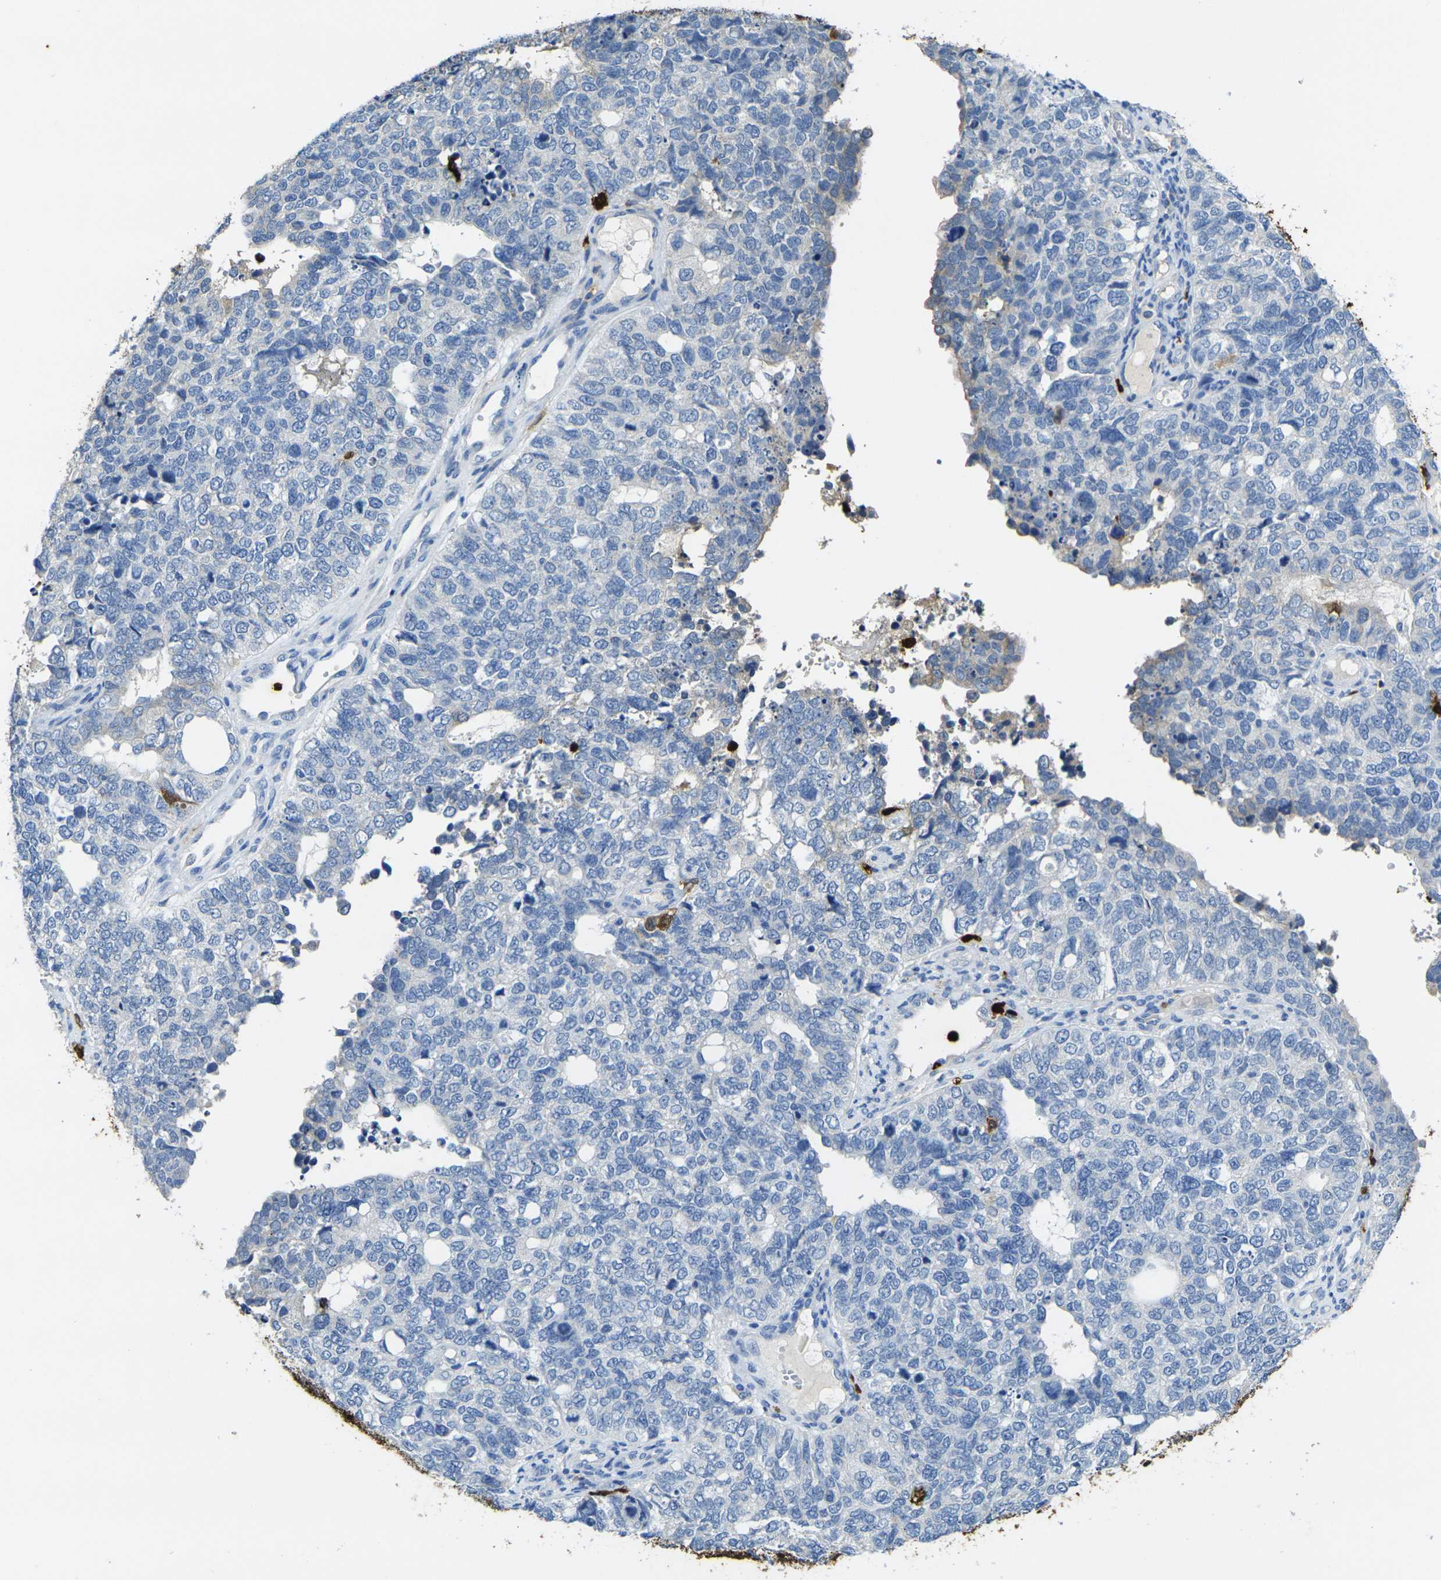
{"staining": {"intensity": "negative", "quantity": "none", "location": "none"}, "tissue": "cervical cancer", "cell_type": "Tumor cells", "image_type": "cancer", "snomed": [{"axis": "morphology", "description": "Squamous cell carcinoma, NOS"}, {"axis": "topography", "description": "Cervix"}], "caption": "Protein analysis of cervical cancer (squamous cell carcinoma) exhibits no significant positivity in tumor cells. Brightfield microscopy of immunohistochemistry (IHC) stained with DAB (3,3'-diaminobenzidine) (brown) and hematoxylin (blue), captured at high magnification.", "gene": "S100A9", "patient": {"sex": "female", "age": 63}}